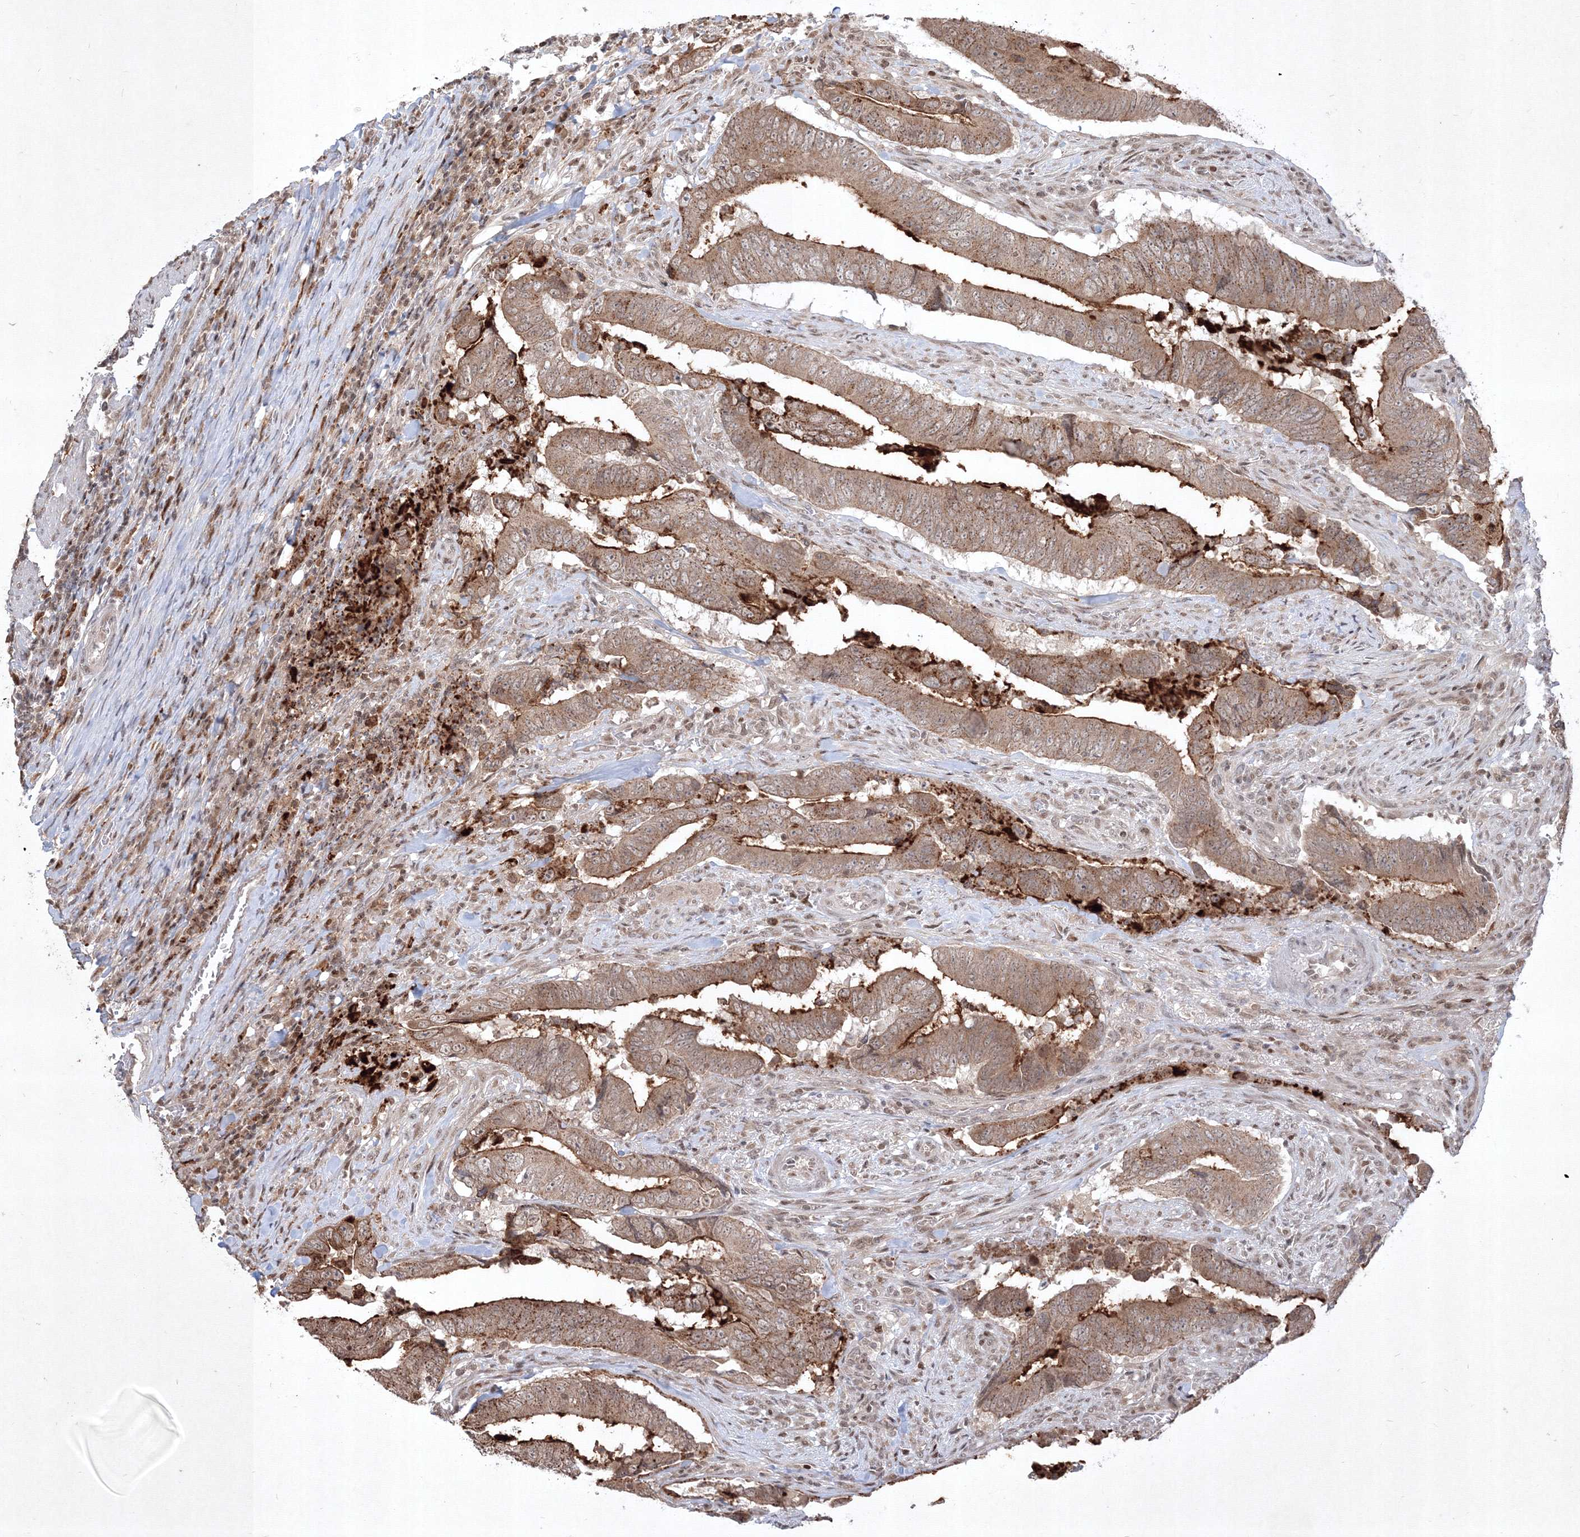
{"staining": {"intensity": "moderate", "quantity": ">75%", "location": "cytoplasmic/membranous,nuclear"}, "tissue": "colorectal cancer", "cell_type": "Tumor cells", "image_type": "cancer", "snomed": [{"axis": "morphology", "description": "Normal tissue, NOS"}, {"axis": "morphology", "description": "Adenocarcinoma, NOS"}, {"axis": "topography", "description": "Colon"}], "caption": "An image of human colorectal adenocarcinoma stained for a protein demonstrates moderate cytoplasmic/membranous and nuclear brown staining in tumor cells.", "gene": "TAB1", "patient": {"sex": "male", "age": 56}}